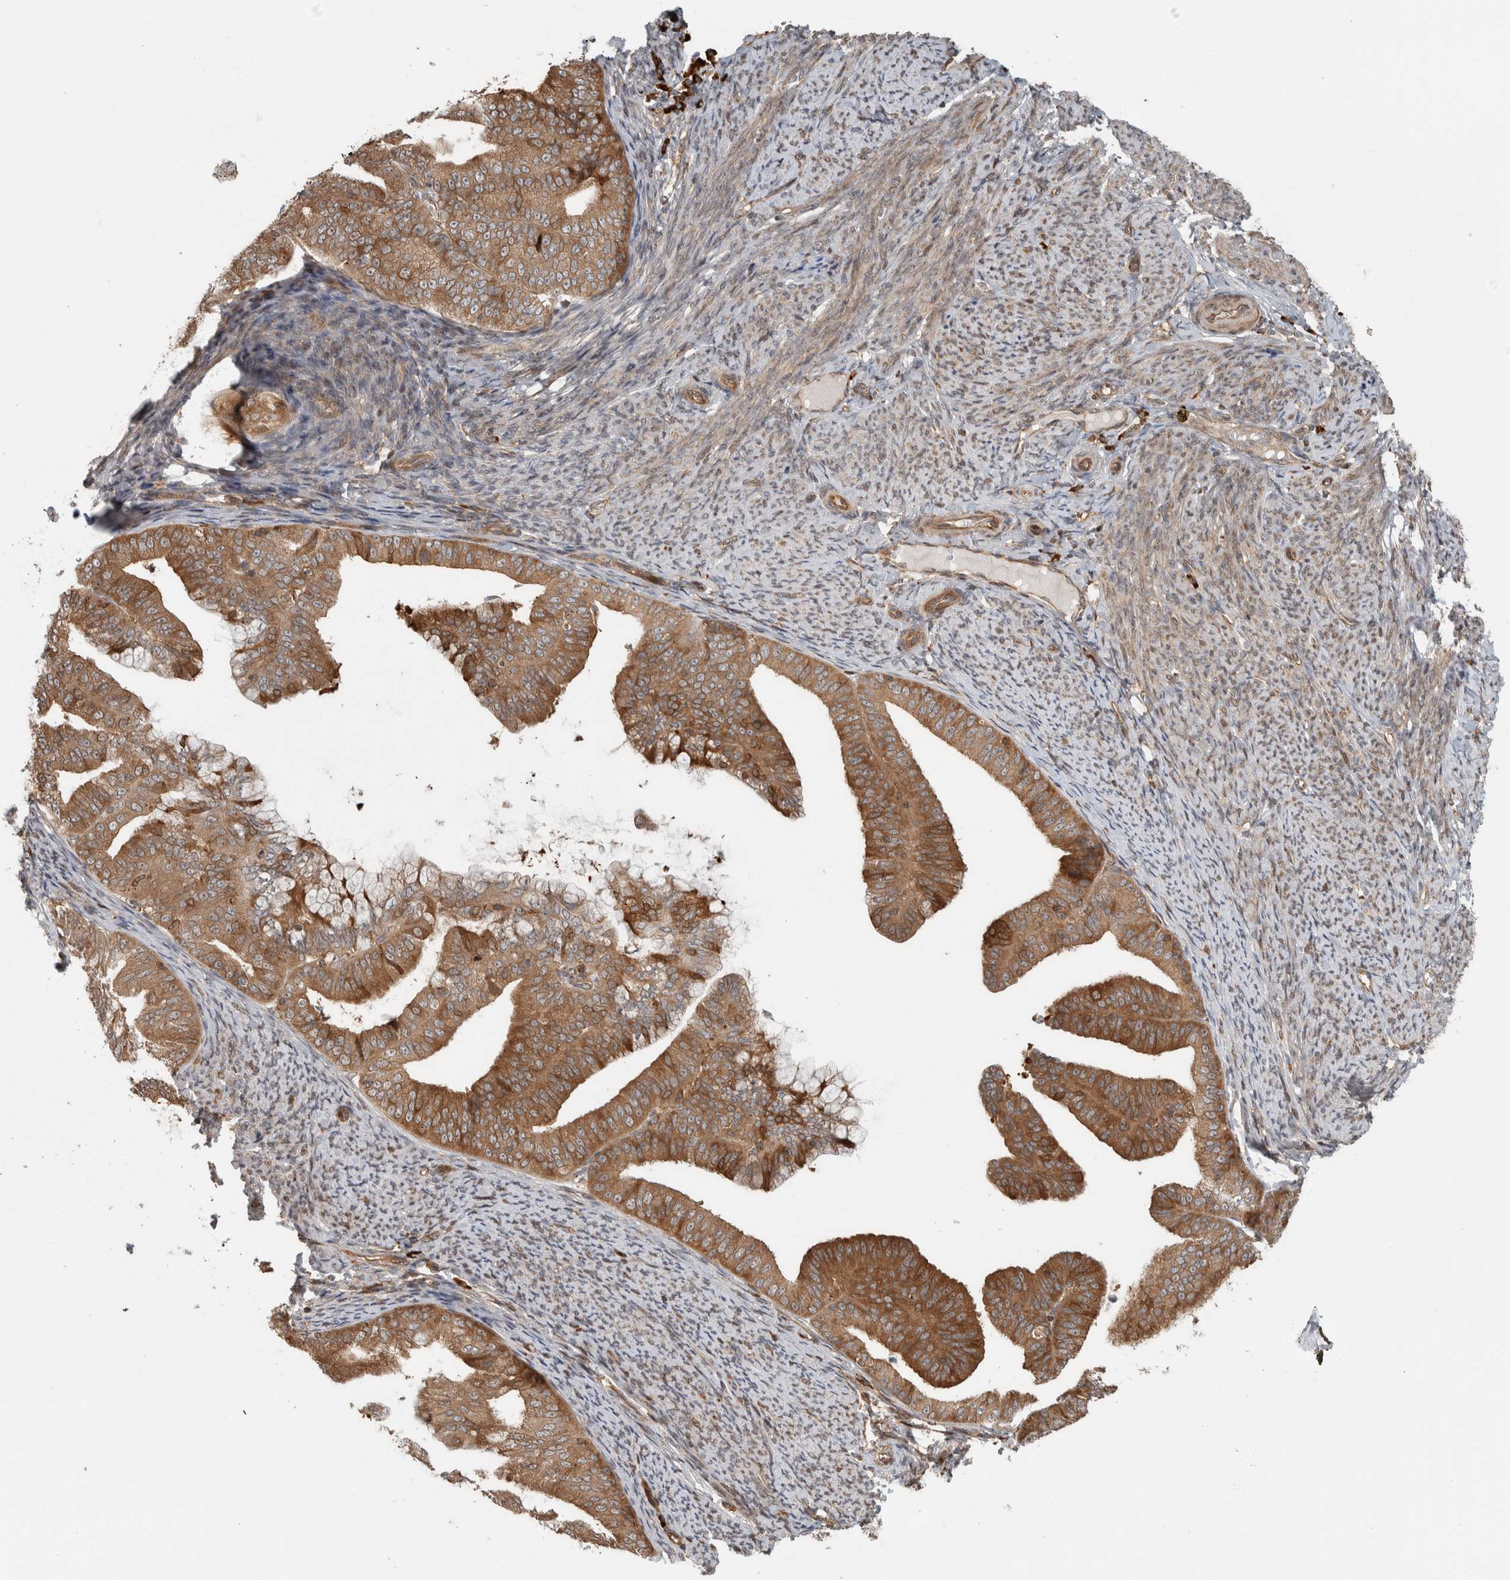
{"staining": {"intensity": "moderate", "quantity": ">75%", "location": "cytoplasmic/membranous"}, "tissue": "endometrial cancer", "cell_type": "Tumor cells", "image_type": "cancer", "snomed": [{"axis": "morphology", "description": "Adenocarcinoma, NOS"}, {"axis": "topography", "description": "Endometrium"}], "caption": "About >75% of tumor cells in human endometrial cancer (adenocarcinoma) exhibit moderate cytoplasmic/membranous protein expression as visualized by brown immunohistochemical staining.", "gene": "CNTROB", "patient": {"sex": "female", "age": 63}}